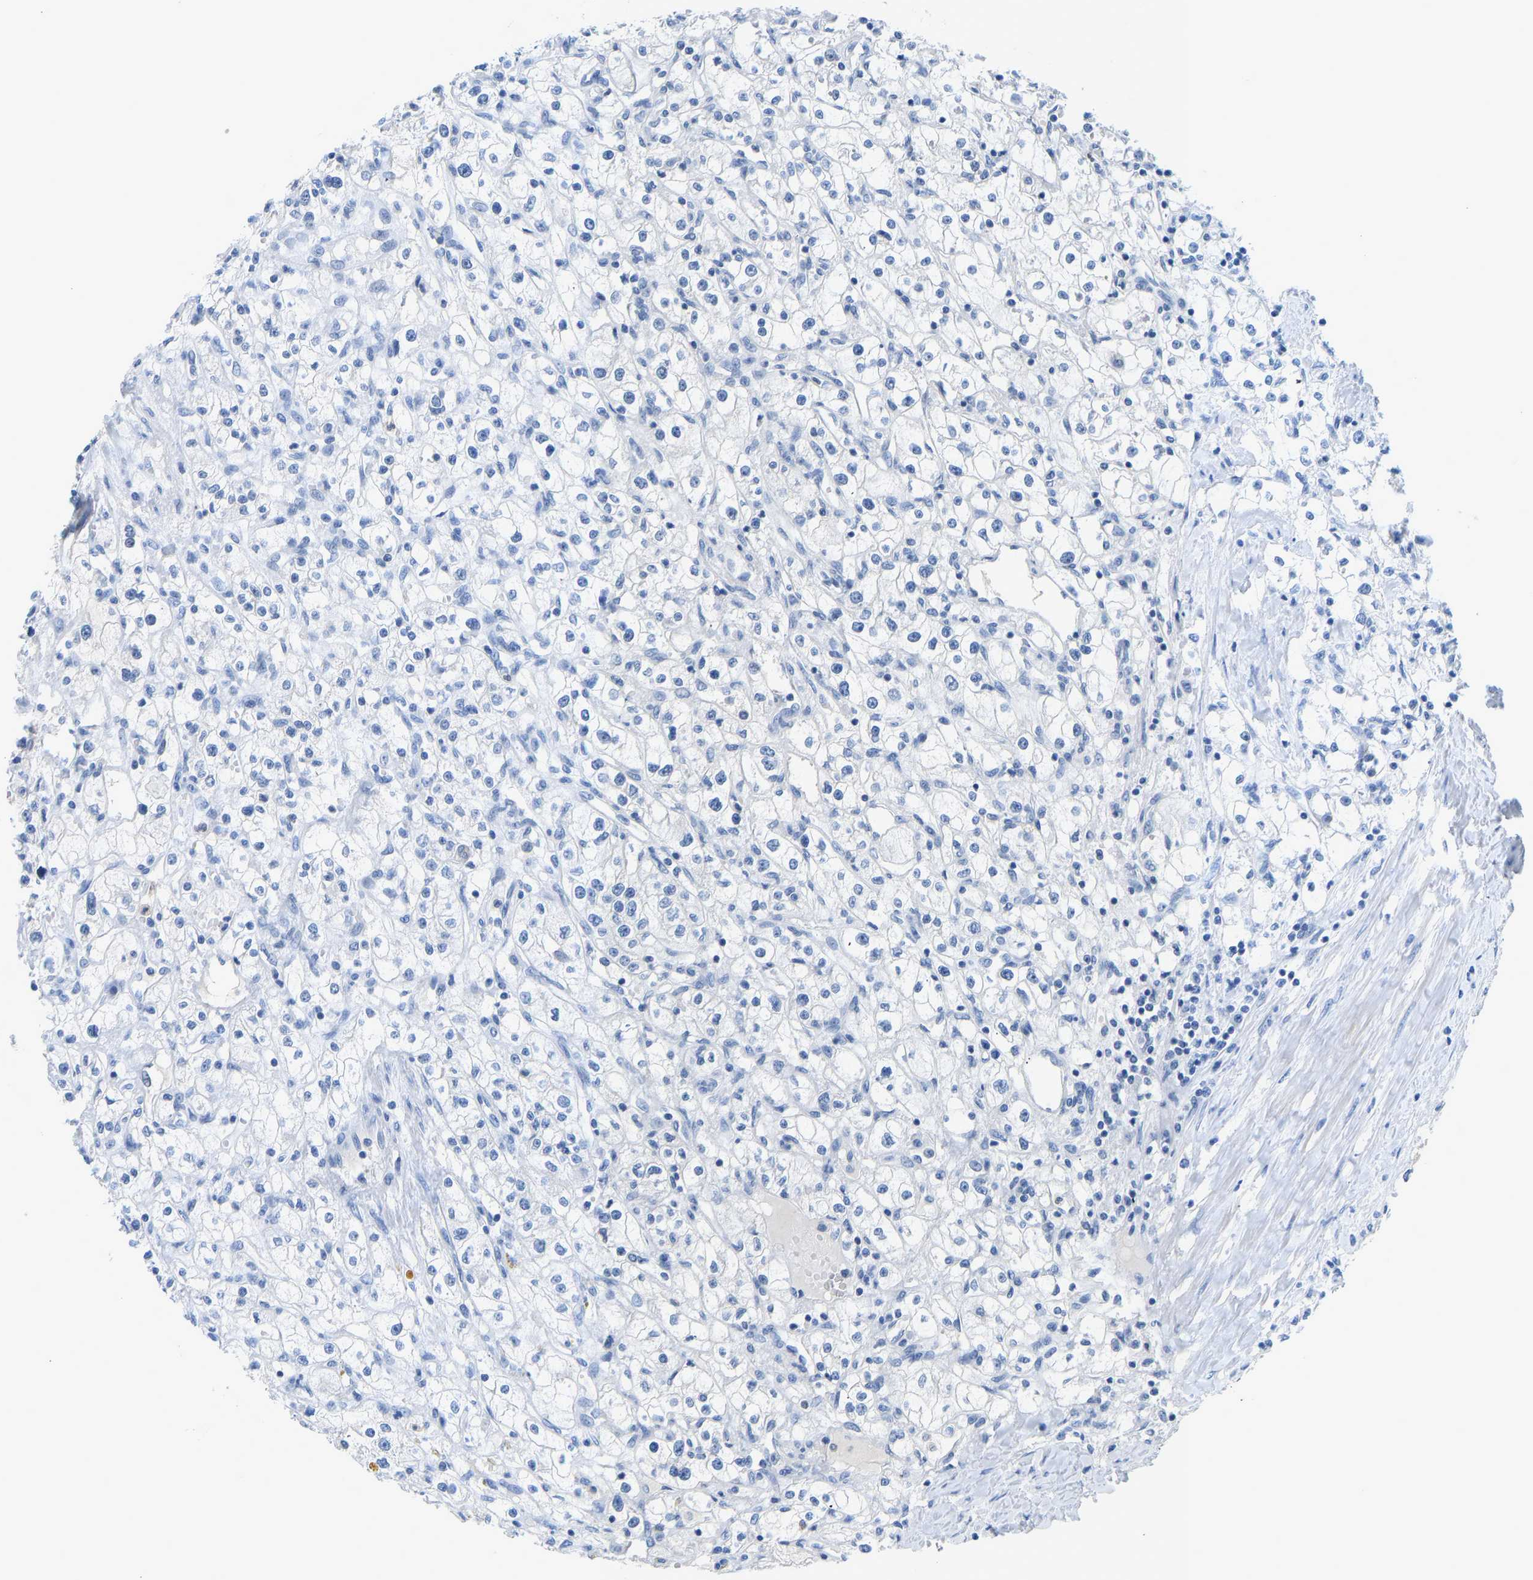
{"staining": {"intensity": "negative", "quantity": "none", "location": "none"}, "tissue": "renal cancer", "cell_type": "Tumor cells", "image_type": "cancer", "snomed": [{"axis": "morphology", "description": "Adenocarcinoma, NOS"}, {"axis": "topography", "description": "Kidney"}], "caption": "The histopathology image displays no staining of tumor cells in renal adenocarcinoma. Brightfield microscopy of immunohistochemistry (IHC) stained with DAB (brown) and hematoxylin (blue), captured at high magnification.", "gene": "TXNDC2", "patient": {"sex": "male", "age": 56}}